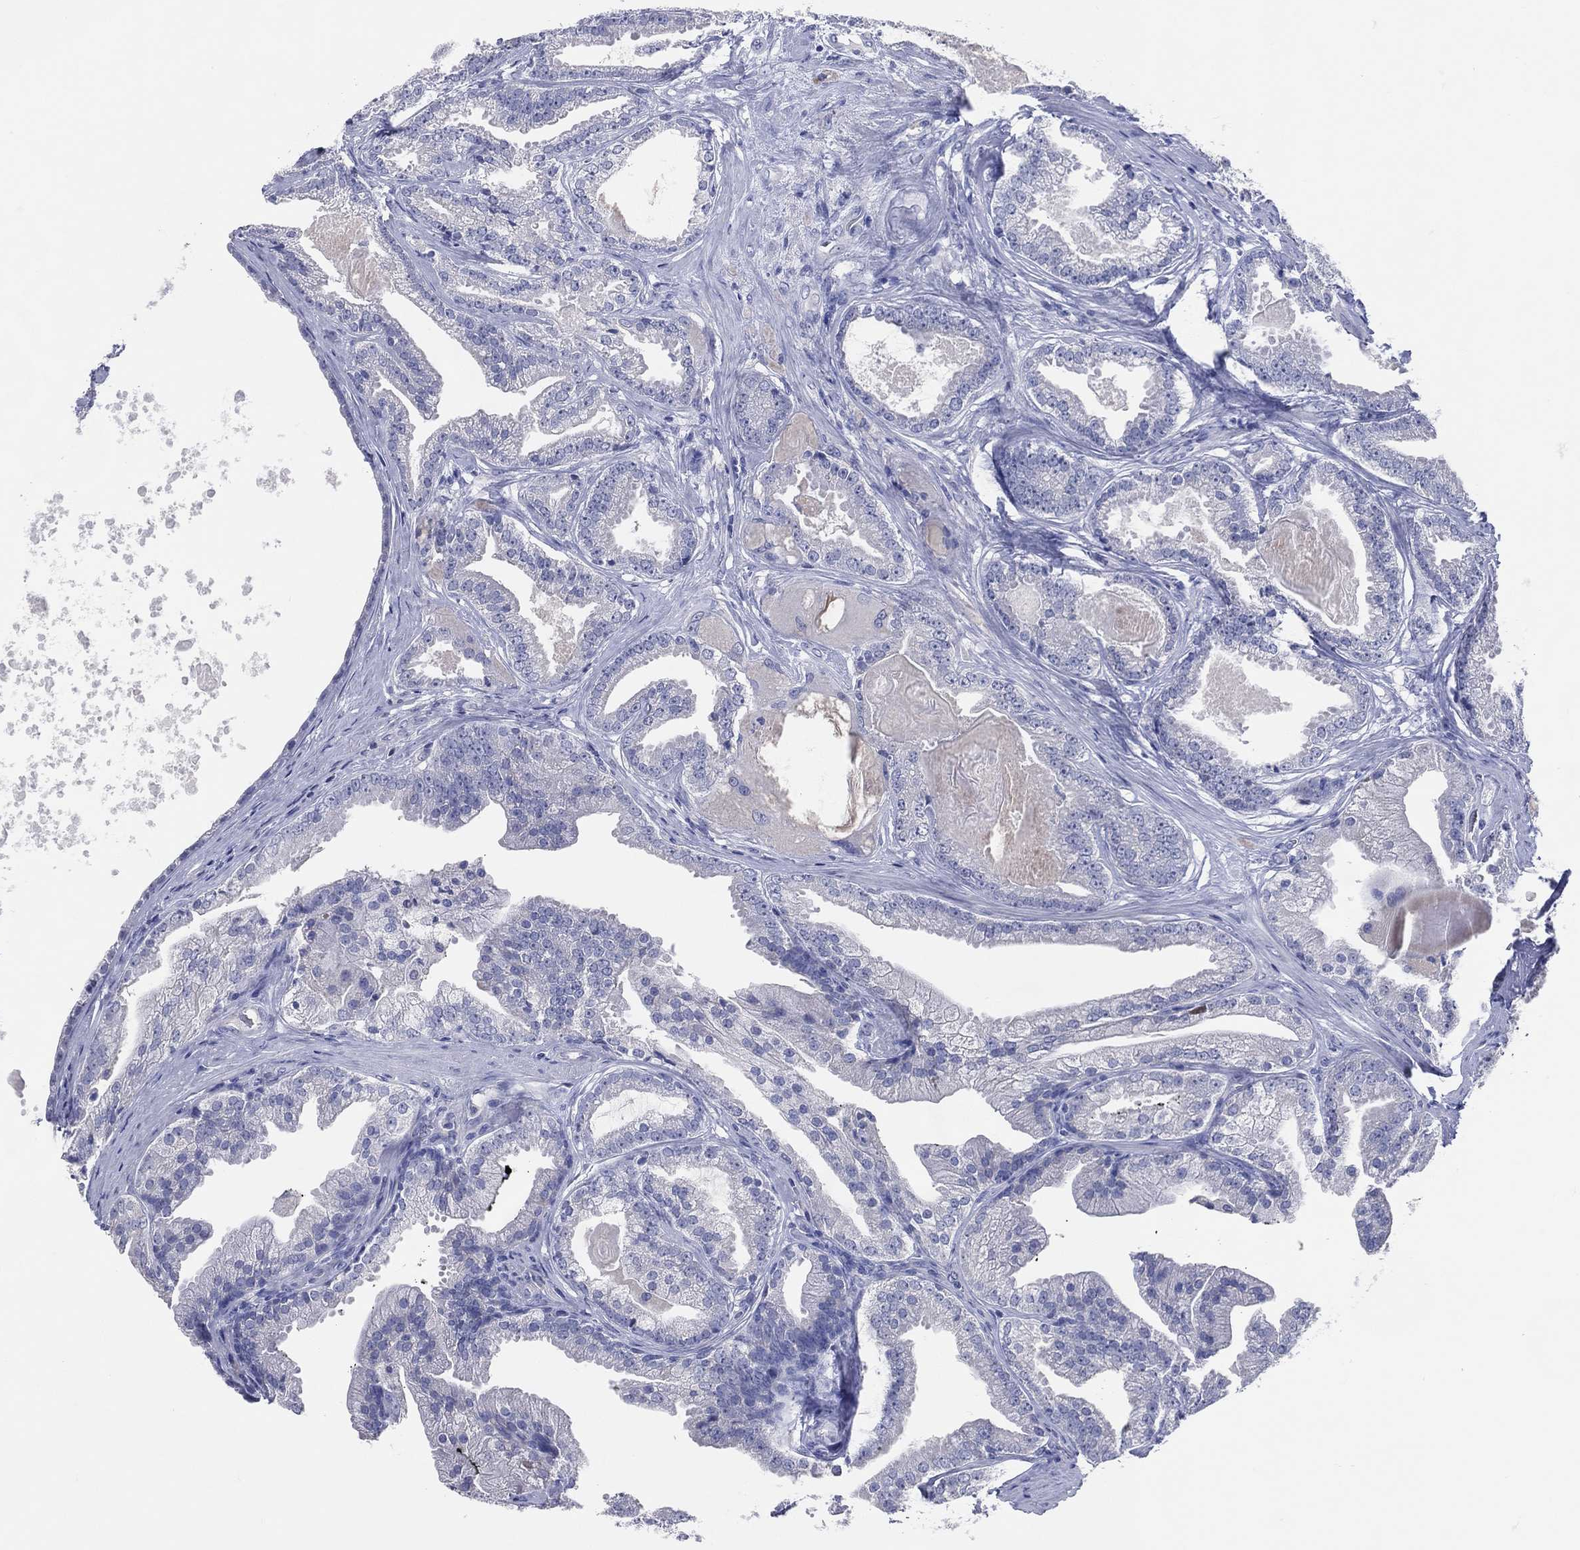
{"staining": {"intensity": "negative", "quantity": "none", "location": "none"}, "tissue": "prostate cancer", "cell_type": "Tumor cells", "image_type": "cancer", "snomed": [{"axis": "morphology", "description": "Adenocarcinoma, NOS"}, {"axis": "morphology", "description": "Adenocarcinoma, High grade"}, {"axis": "topography", "description": "Prostate"}], "caption": "Image shows no protein staining in tumor cells of prostate cancer (adenocarcinoma) tissue.", "gene": "DNAH6", "patient": {"sex": "male", "age": 64}}